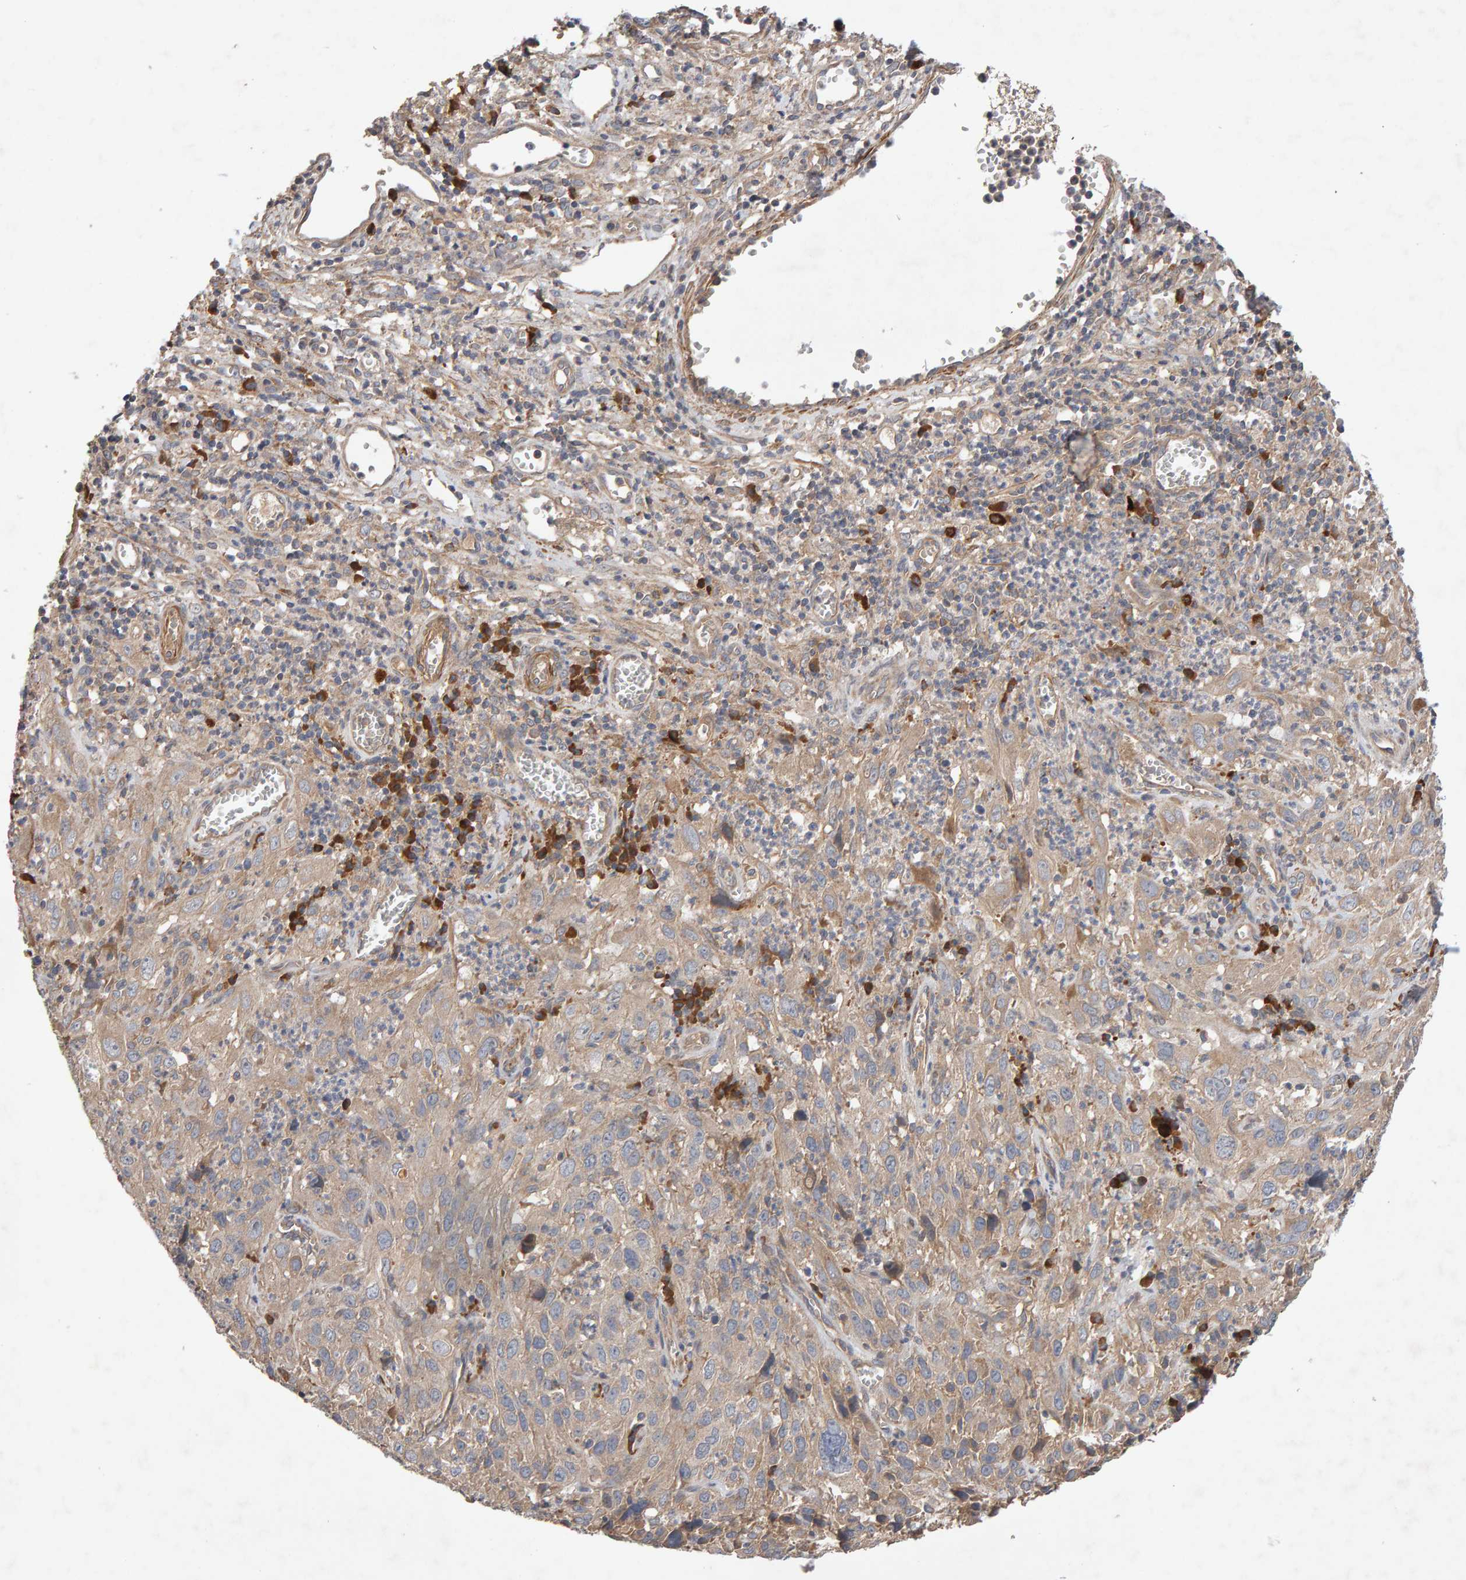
{"staining": {"intensity": "weak", "quantity": "<25%", "location": "cytoplasmic/membranous"}, "tissue": "cervical cancer", "cell_type": "Tumor cells", "image_type": "cancer", "snomed": [{"axis": "morphology", "description": "Squamous cell carcinoma, NOS"}, {"axis": "topography", "description": "Cervix"}], "caption": "Immunohistochemistry (IHC) histopathology image of cervical squamous cell carcinoma stained for a protein (brown), which displays no positivity in tumor cells. (DAB (3,3'-diaminobenzidine) immunohistochemistry visualized using brightfield microscopy, high magnification).", "gene": "RNF19A", "patient": {"sex": "female", "age": 32}}